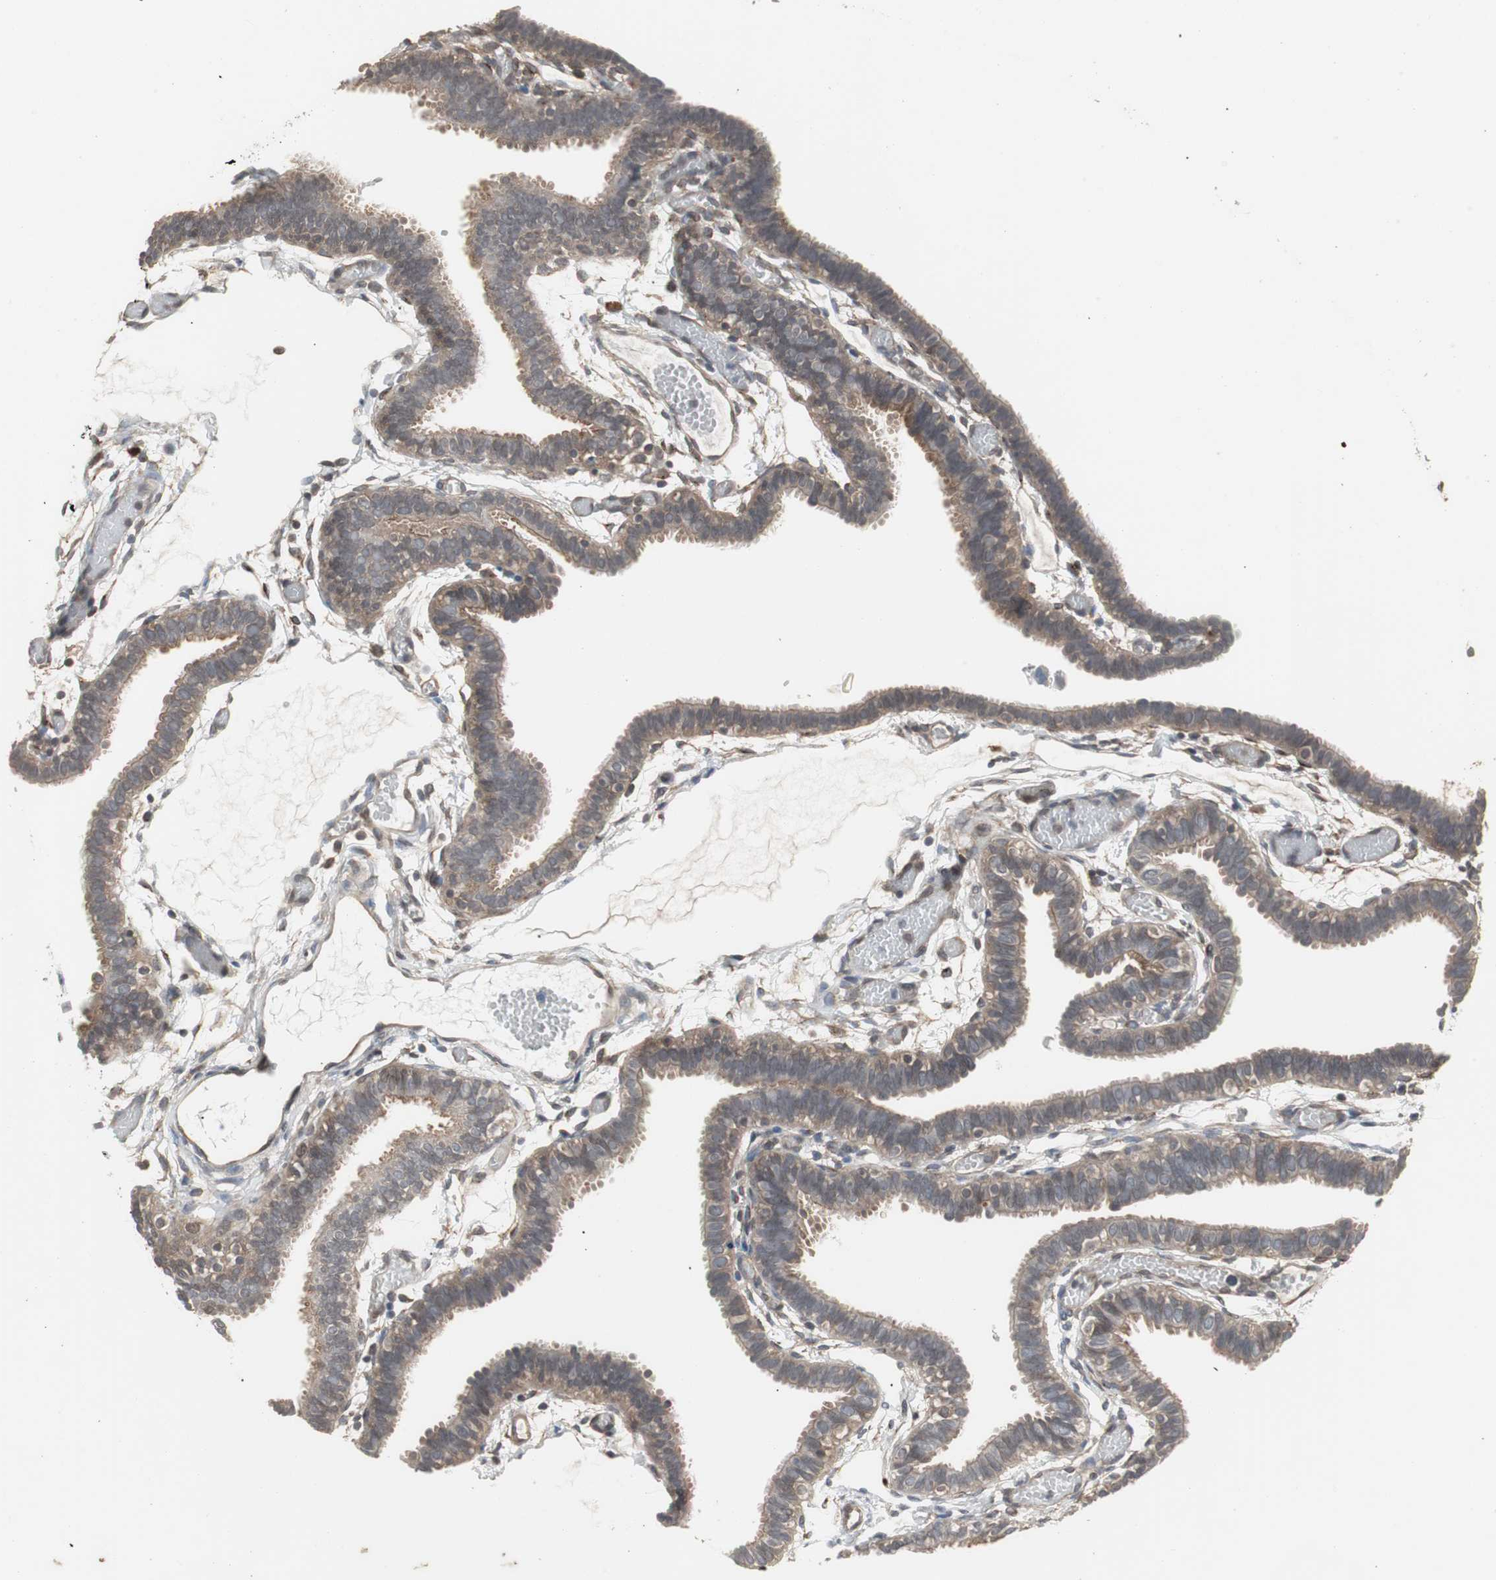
{"staining": {"intensity": "moderate", "quantity": ">75%", "location": "cytoplasmic/membranous"}, "tissue": "fallopian tube", "cell_type": "Glandular cells", "image_type": "normal", "snomed": [{"axis": "morphology", "description": "Normal tissue, NOS"}, {"axis": "topography", "description": "Fallopian tube"}], "caption": "About >75% of glandular cells in benign human fallopian tube exhibit moderate cytoplasmic/membranous protein staining as visualized by brown immunohistochemical staining.", "gene": "ATP2B2", "patient": {"sex": "female", "age": 29}}